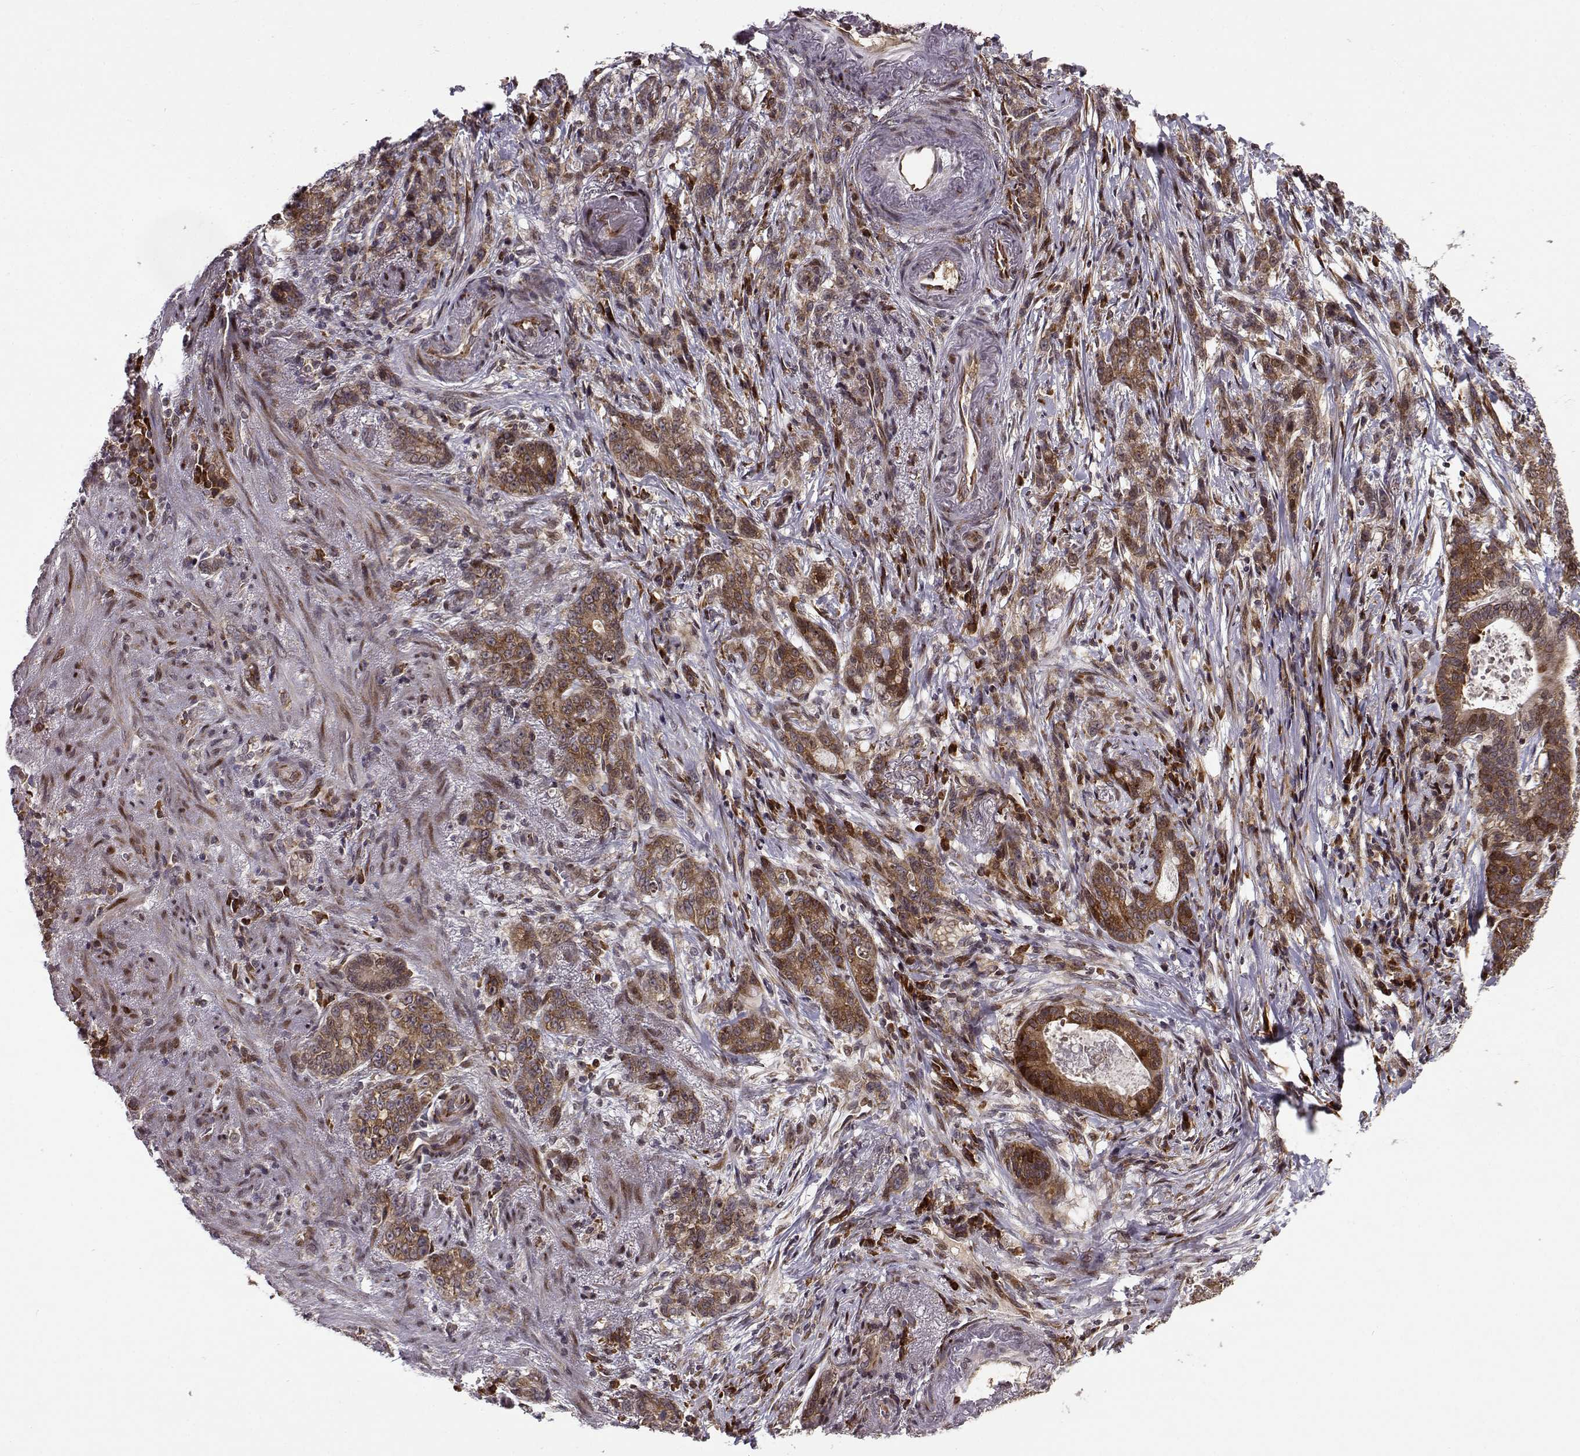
{"staining": {"intensity": "strong", "quantity": ">75%", "location": "cytoplasmic/membranous"}, "tissue": "stomach cancer", "cell_type": "Tumor cells", "image_type": "cancer", "snomed": [{"axis": "morphology", "description": "Adenocarcinoma, NOS"}, {"axis": "topography", "description": "Stomach, lower"}], "caption": "Protein expression analysis of human stomach adenocarcinoma reveals strong cytoplasmic/membranous expression in about >75% of tumor cells.", "gene": "RPL31", "patient": {"sex": "male", "age": 88}}